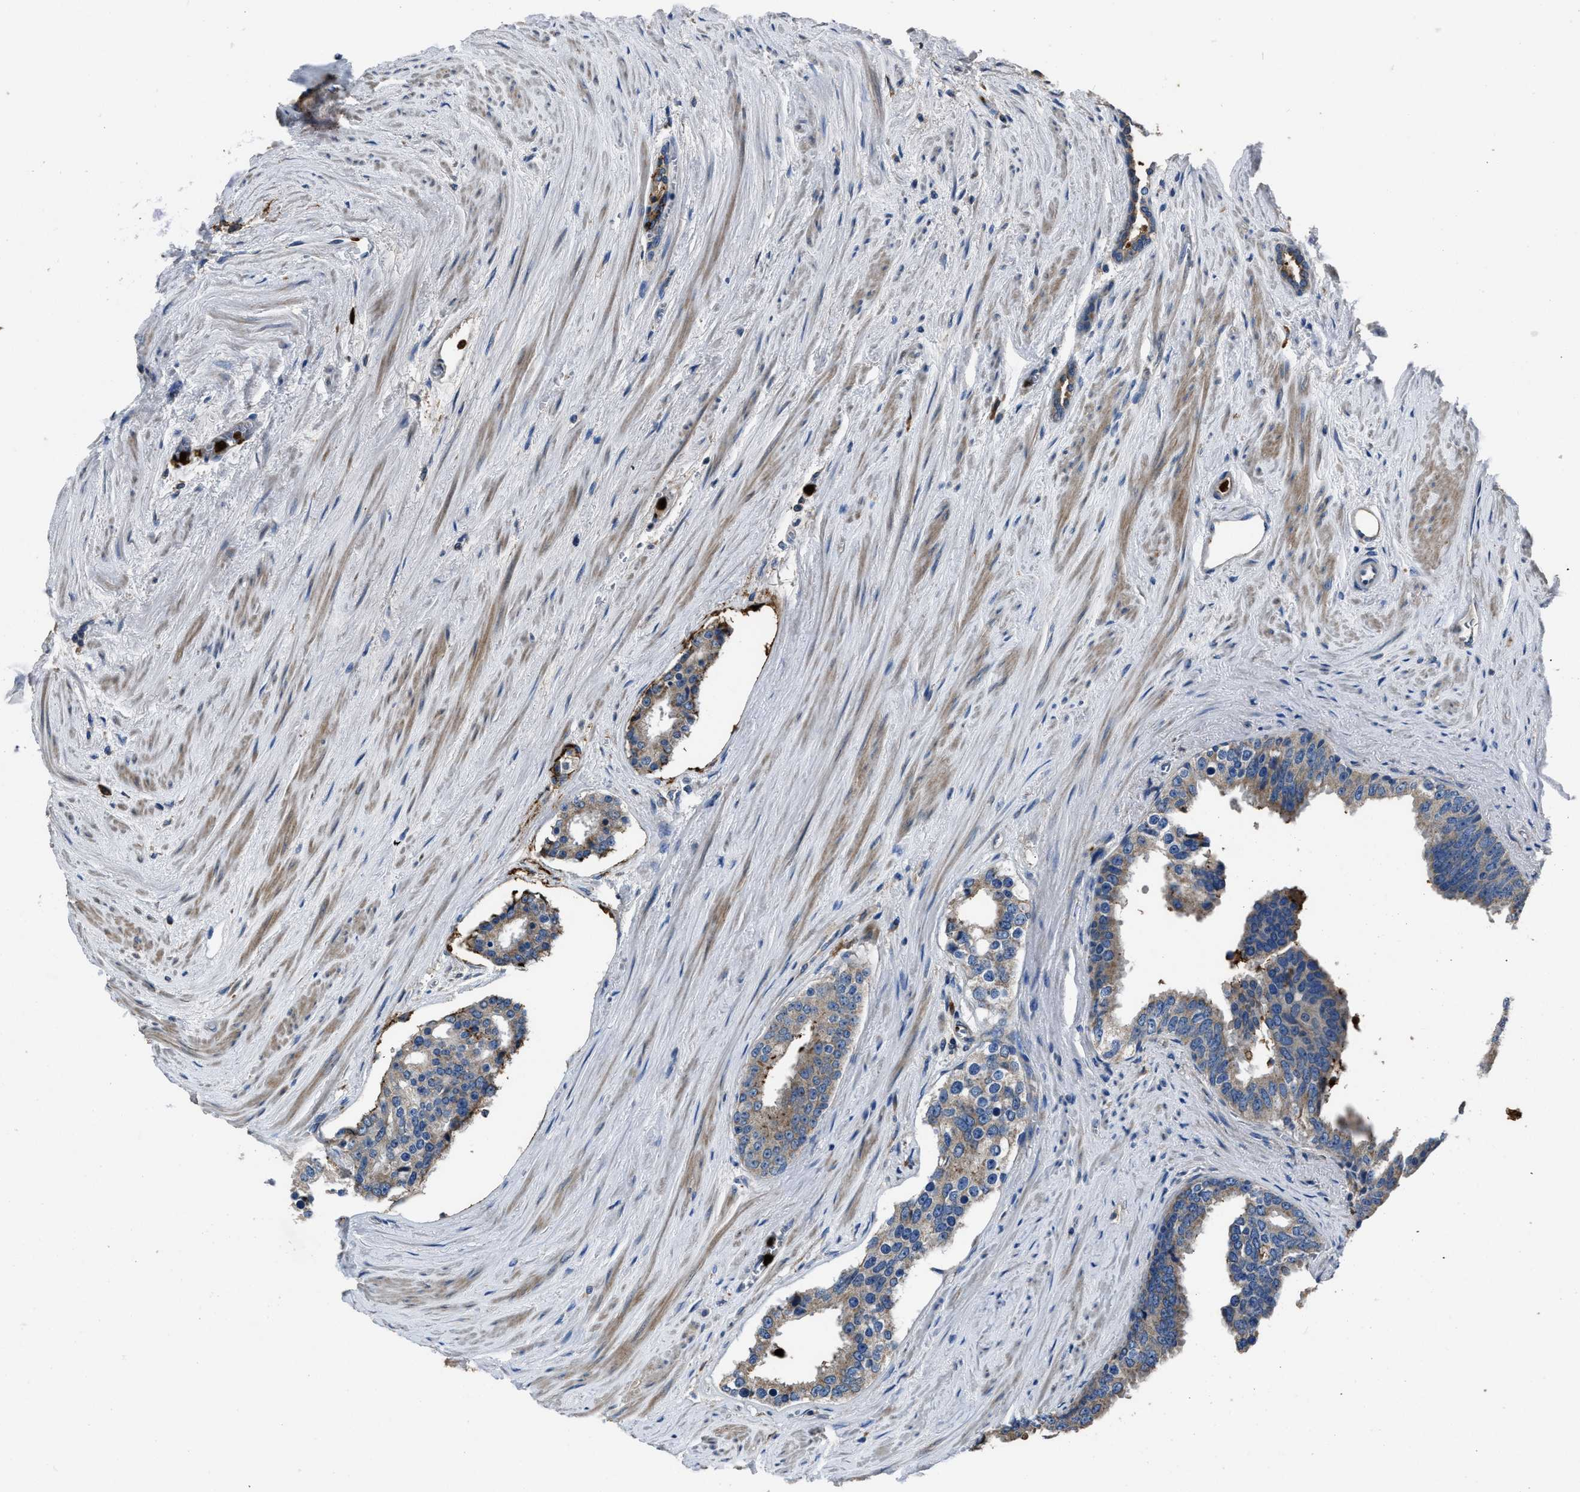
{"staining": {"intensity": "weak", "quantity": ">75%", "location": "cytoplasmic/membranous"}, "tissue": "prostate cancer", "cell_type": "Tumor cells", "image_type": "cancer", "snomed": [{"axis": "morphology", "description": "Adenocarcinoma, High grade"}, {"axis": "topography", "description": "Prostate"}], "caption": "High-magnification brightfield microscopy of prostate cancer (high-grade adenocarcinoma) stained with DAB (brown) and counterstained with hematoxylin (blue). tumor cells exhibit weak cytoplasmic/membranous positivity is appreciated in about>75% of cells.", "gene": "ANGPT1", "patient": {"sex": "male", "age": 71}}